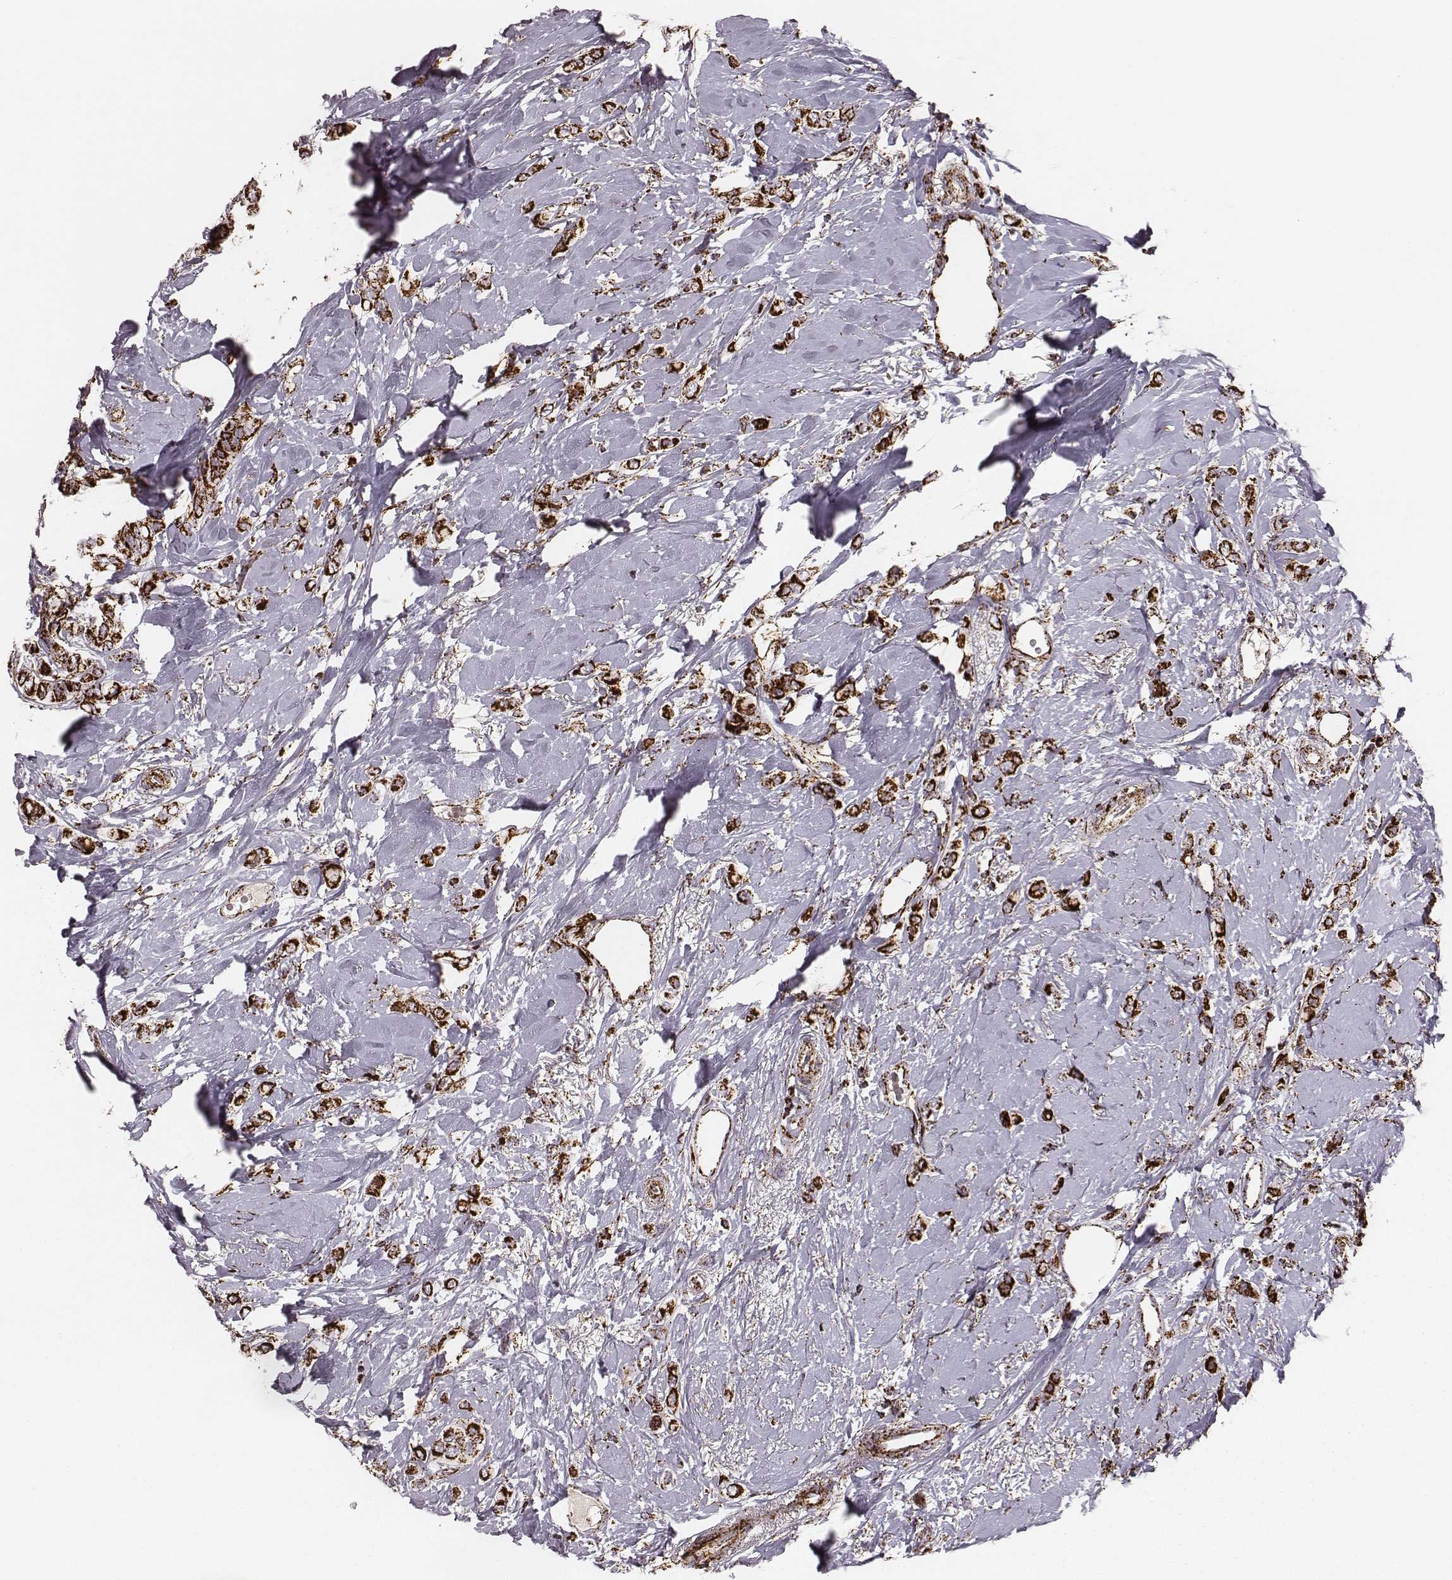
{"staining": {"intensity": "strong", "quantity": ">75%", "location": "cytoplasmic/membranous"}, "tissue": "breast cancer", "cell_type": "Tumor cells", "image_type": "cancer", "snomed": [{"axis": "morphology", "description": "Lobular carcinoma"}, {"axis": "topography", "description": "Breast"}], "caption": "Immunohistochemical staining of breast cancer (lobular carcinoma) exhibits high levels of strong cytoplasmic/membranous expression in about >75% of tumor cells.", "gene": "TUFM", "patient": {"sex": "female", "age": 66}}